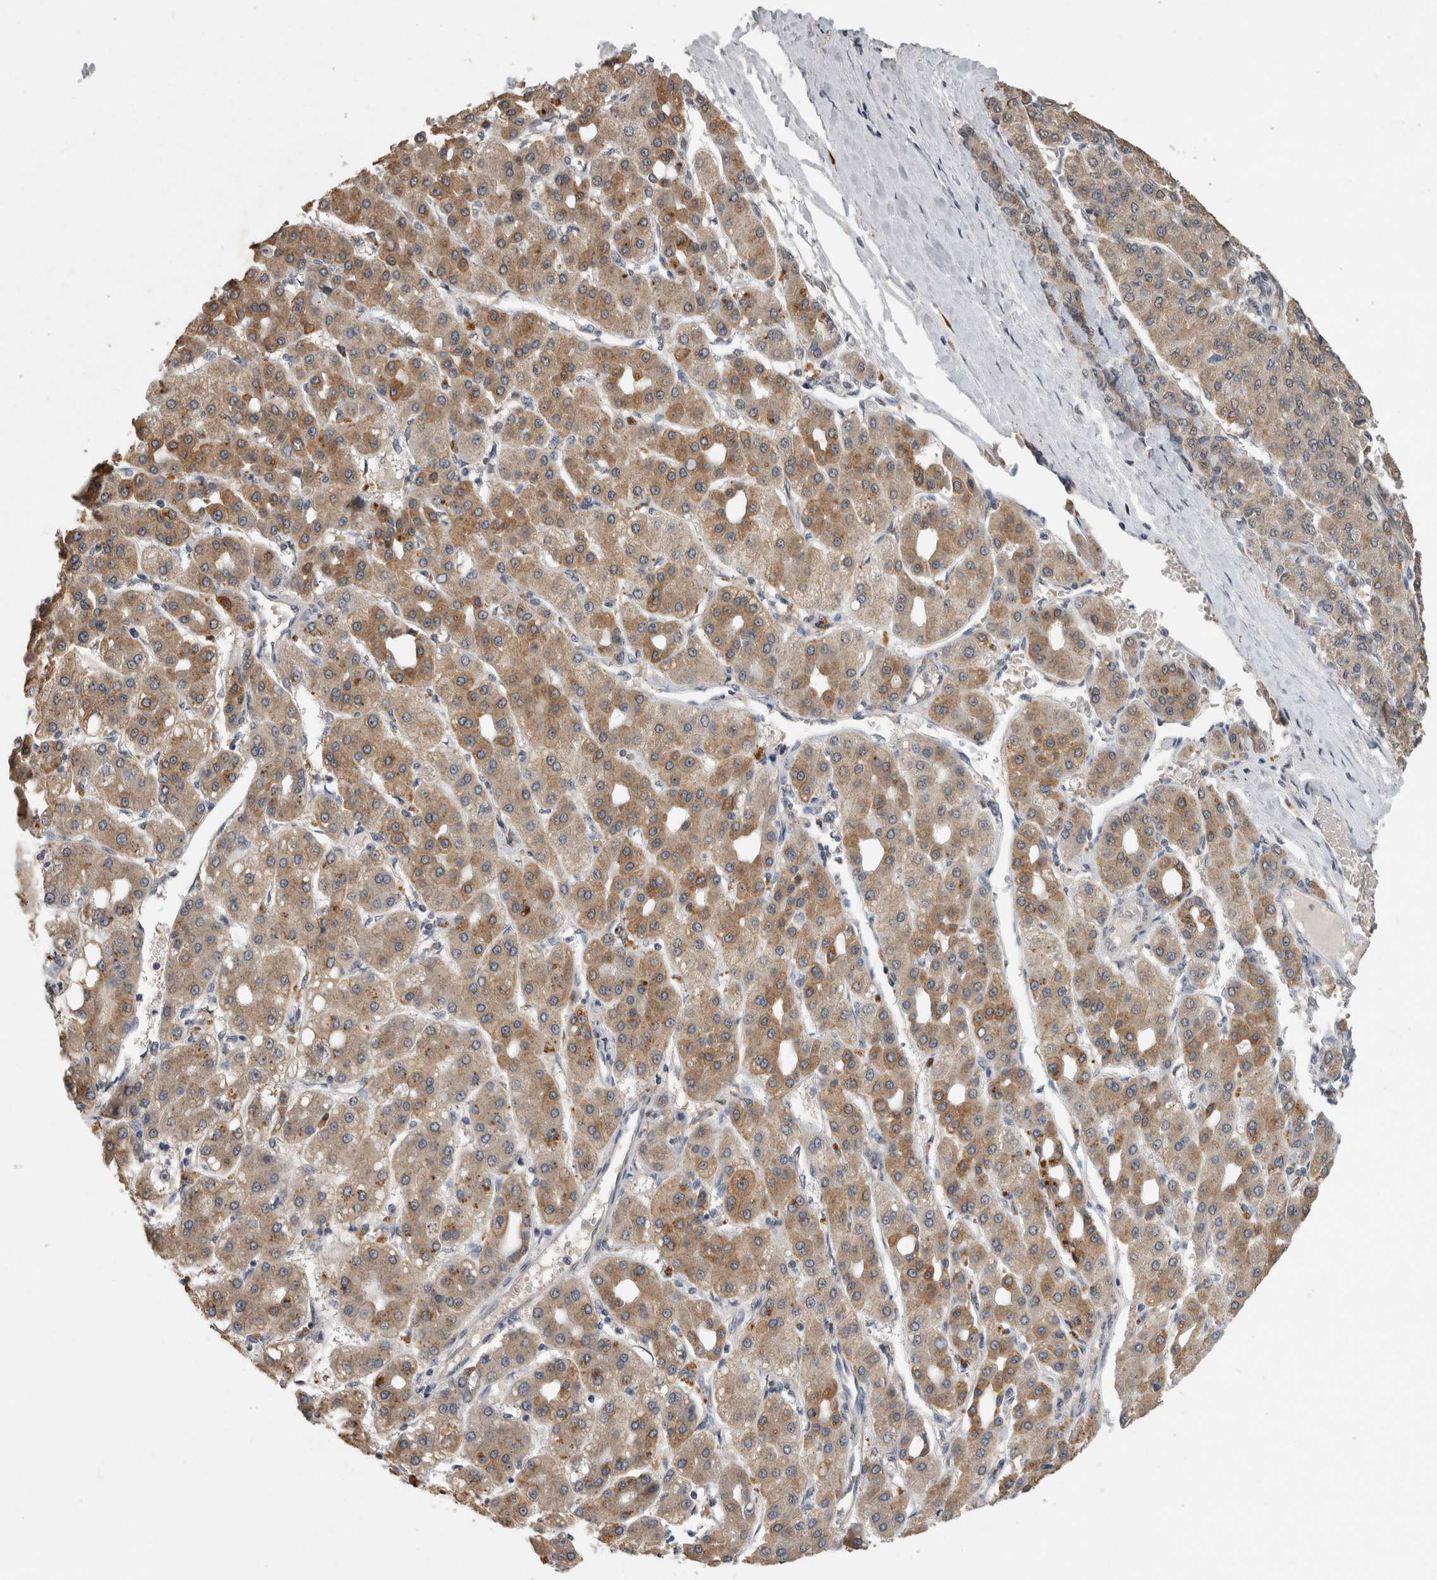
{"staining": {"intensity": "moderate", "quantity": ">75%", "location": "cytoplasmic/membranous"}, "tissue": "liver cancer", "cell_type": "Tumor cells", "image_type": "cancer", "snomed": [{"axis": "morphology", "description": "Carcinoma, Hepatocellular, NOS"}, {"axis": "topography", "description": "Liver"}], "caption": "Liver cancer (hepatocellular carcinoma) stained for a protein (brown) exhibits moderate cytoplasmic/membranous positive positivity in about >75% of tumor cells.", "gene": "RHPN1", "patient": {"sex": "male", "age": 65}}